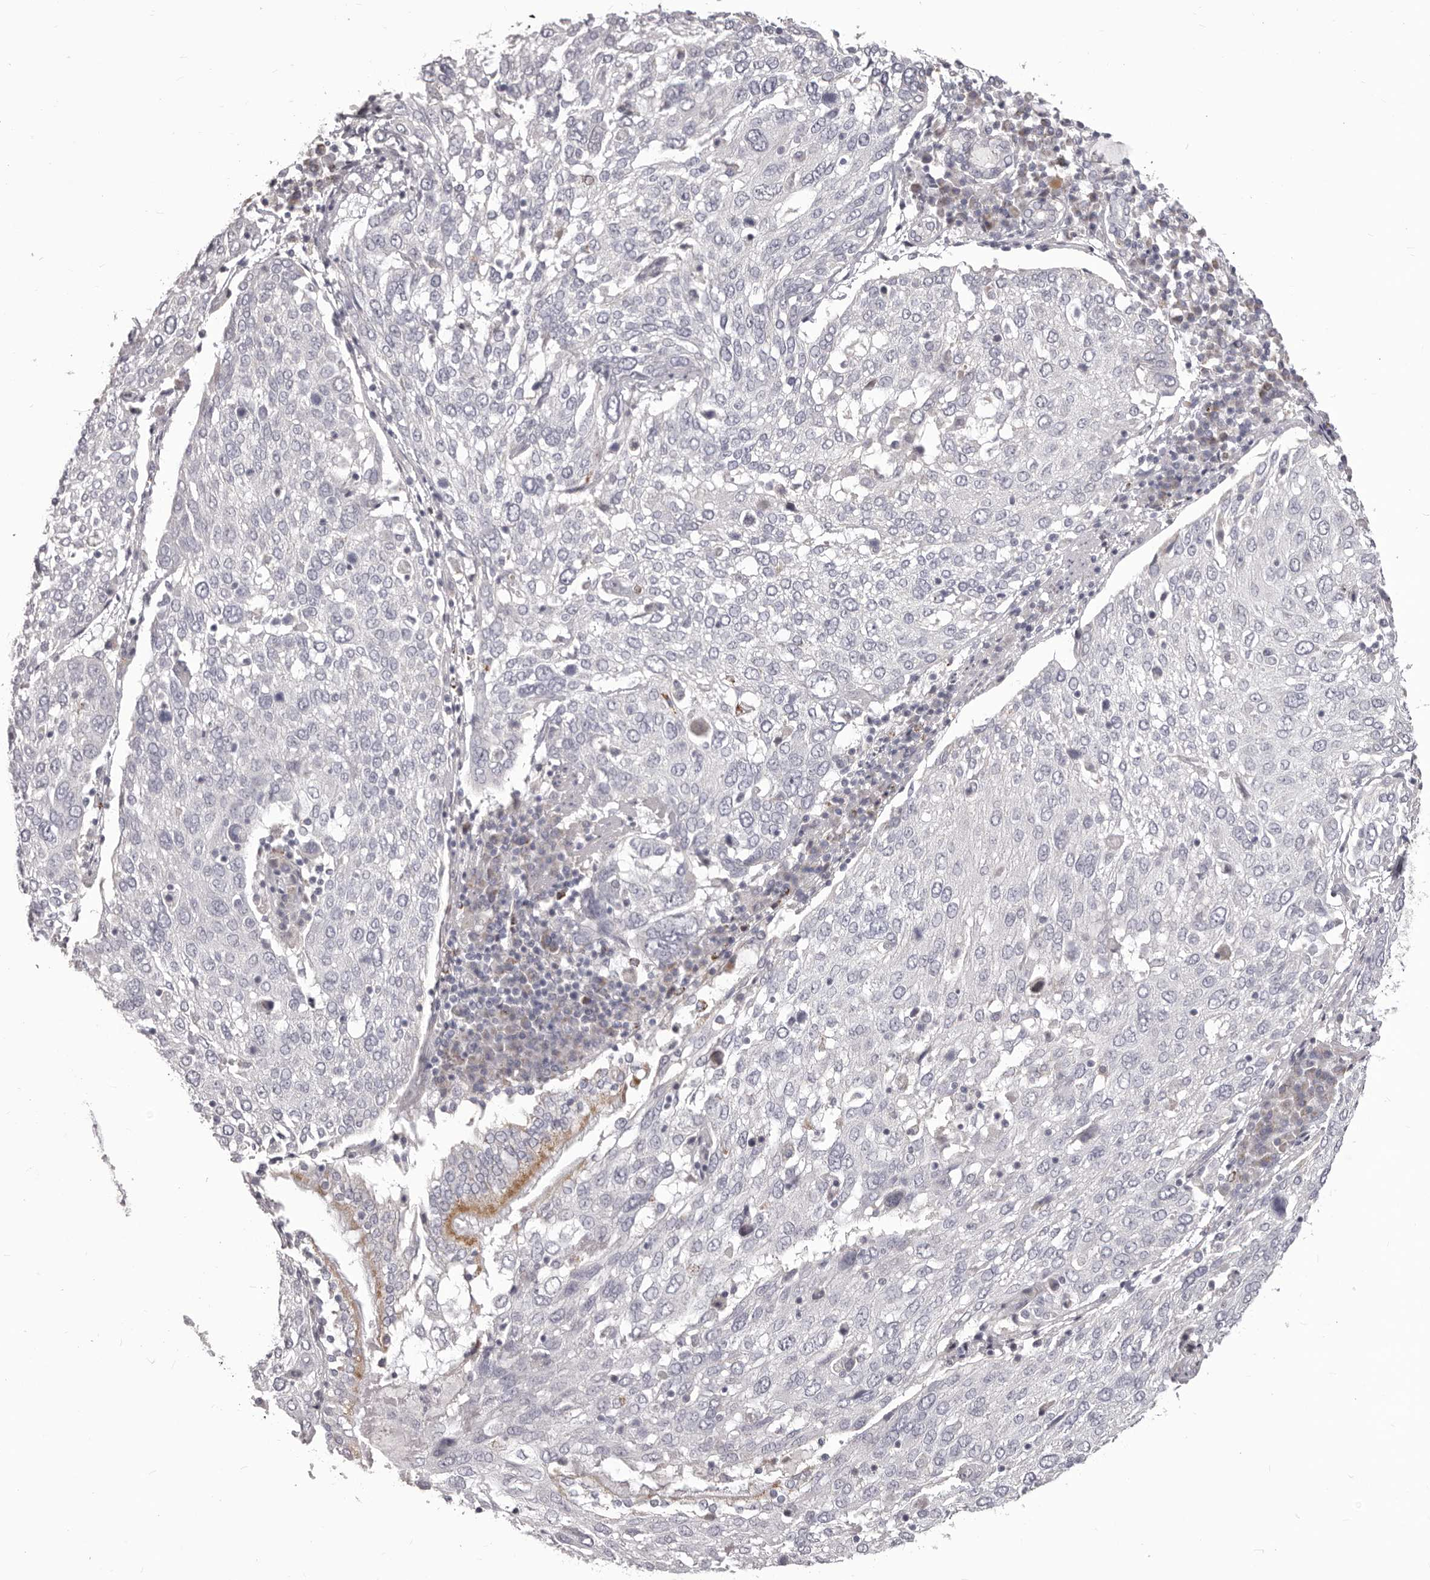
{"staining": {"intensity": "negative", "quantity": "none", "location": "none"}, "tissue": "lung cancer", "cell_type": "Tumor cells", "image_type": "cancer", "snomed": [{"axis": "morphology", "description": "Squamous cell carcinoma, NOS"}, {"axis": "topography", "description": "Lung"}], "caption": "A high-resolution image shows IHC staining of lung cancer, which exhibits no significant staining in tumor cells.", "gene": "PRMT2", "patient": {"sex": "male", "age": 65}}